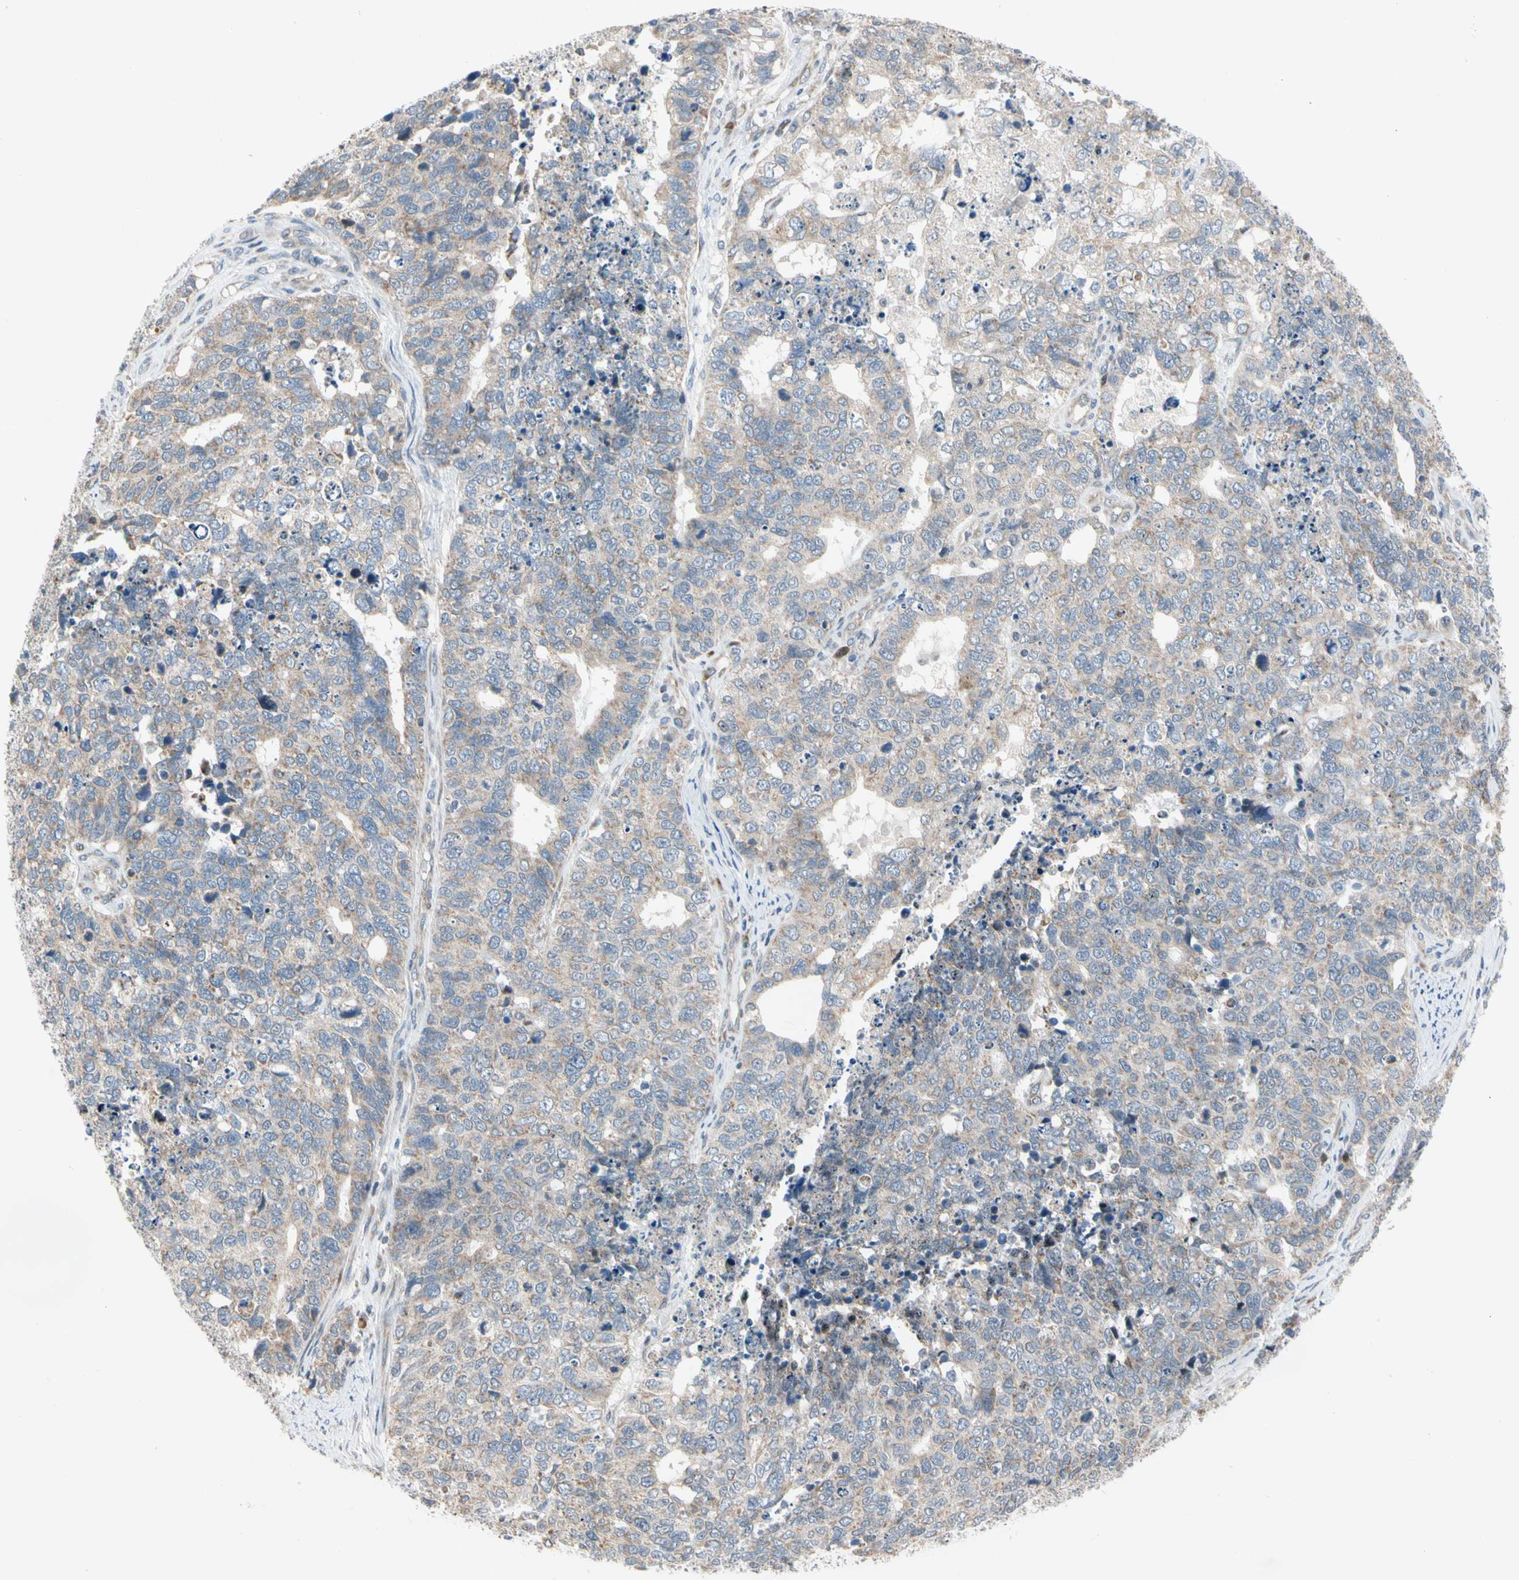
{"staining": {"intensity": "weak", "quantity": ">75%", "location": "cytoplasmic/membranous"}, "tissue": "cervical cancer", "cell_type": "Tumor cells", "image_type": "cancer", "snomed": [{"axis": "morphology", "description": "Squamous cell carcinoma, NOS"}, {"axis": "topography", "description": "Cervix"}], "caption": "Weak cytoplasmic/membranous positivity is seen in about >75% of tumor cells in squamous cell carcinoma (cervical). Nuclei are stained in blue.", "gene": "MARK1", "patient": {"sex": "female", "age": 63}}